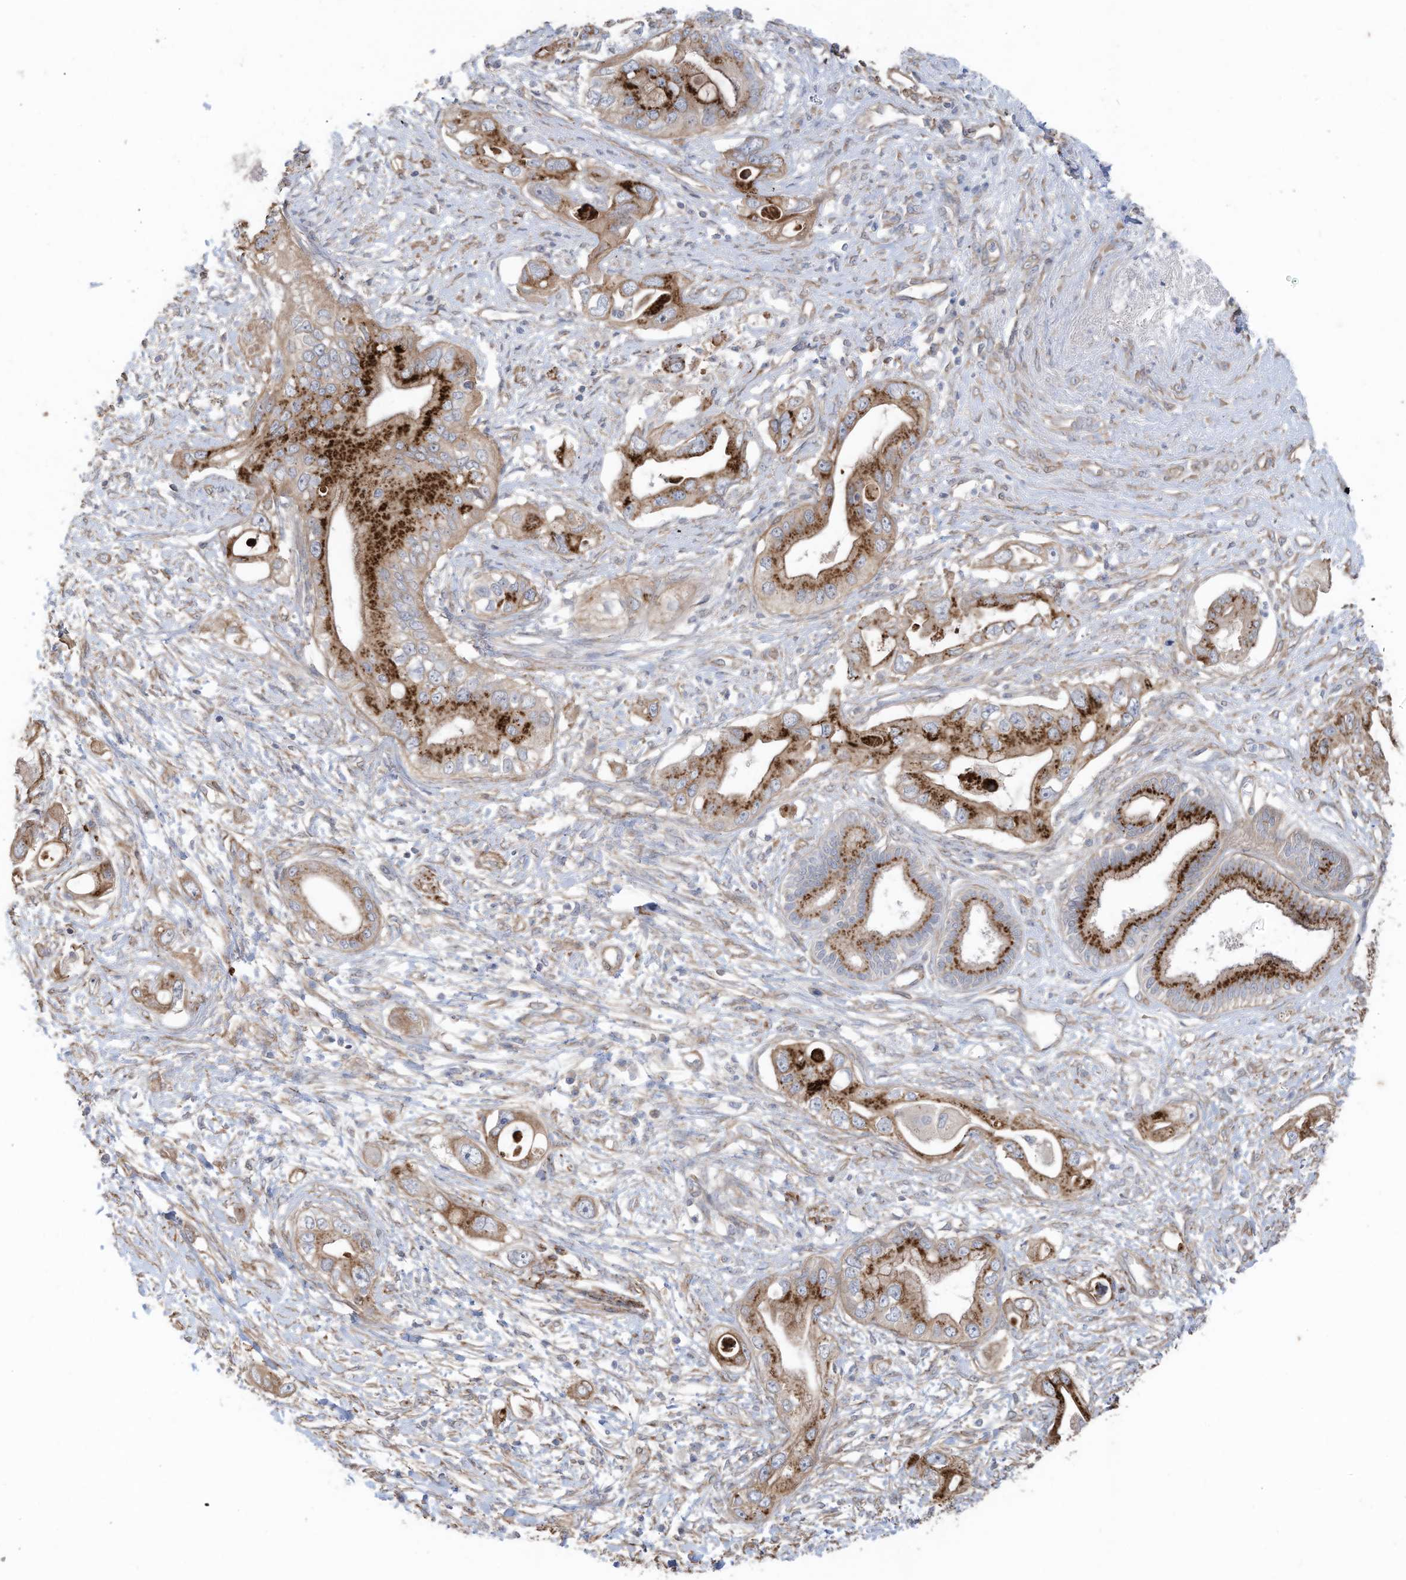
{"staining": {"intensity": "strong", "quantity": ">75%", "location": "cytoplasmic/membranous"}, "tissue": "pancreatic cancer", "cell_type": "Tumor cells", "image_type": "cancer", "snomed": [{"axis": "morphology", "description": "Inflammation, NOS"}, {"axis": "morphology", "description": "Adenocarcinoma, NOS"}, {"axis": "topography", "description": "Pancreas"}], "caption": "Immunohistochemistry (IHC) histopathology image of pancreatic cancer (adenocarcinoma) stained for a protein (brown), which reveals high levels of strong cytoplasmic/membranous staining in approximately >75% of tumor cells.", "gene": "SLC17A7", "patient": {"sex": "female", "age": 56}}